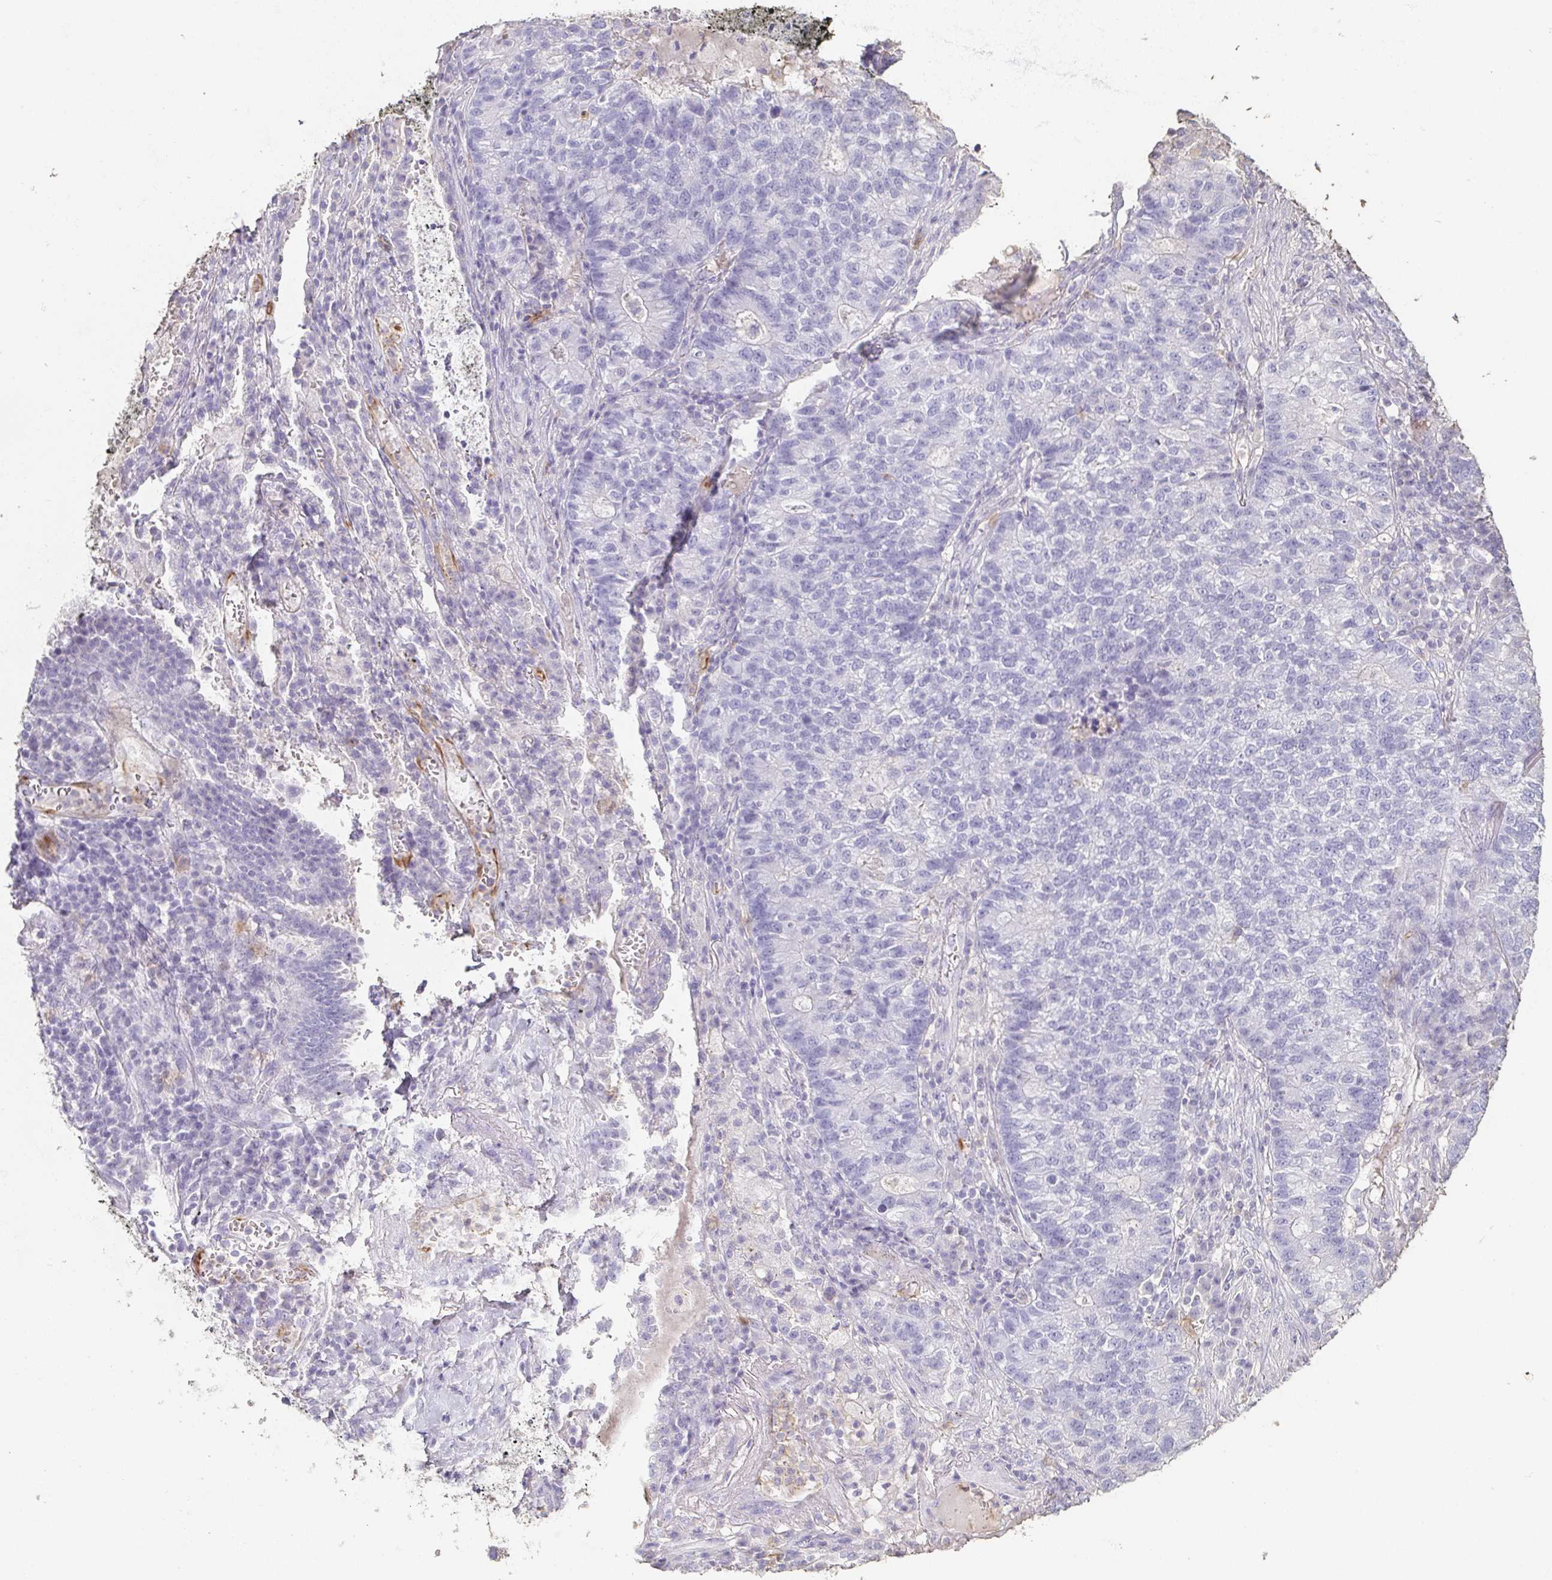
{"staining": {"intensity": "negative", "quantity": "none", "location": "none"}, "tissue": "lung cancer", "cell_type": "Tumor cells", "image_type": "cancer", "snomed": [{"axis": "morphology", "description": "Adenocarcinoma, NOS"}, {"axis": "topography", "description": "Lung"}], "caption": "Immunohistochemistry of adenocarcinoma (lung) exhibits no positivity in tumor cells.", "gene": "BPIFA2", "patient": {"sex": "male", "age": 57}}